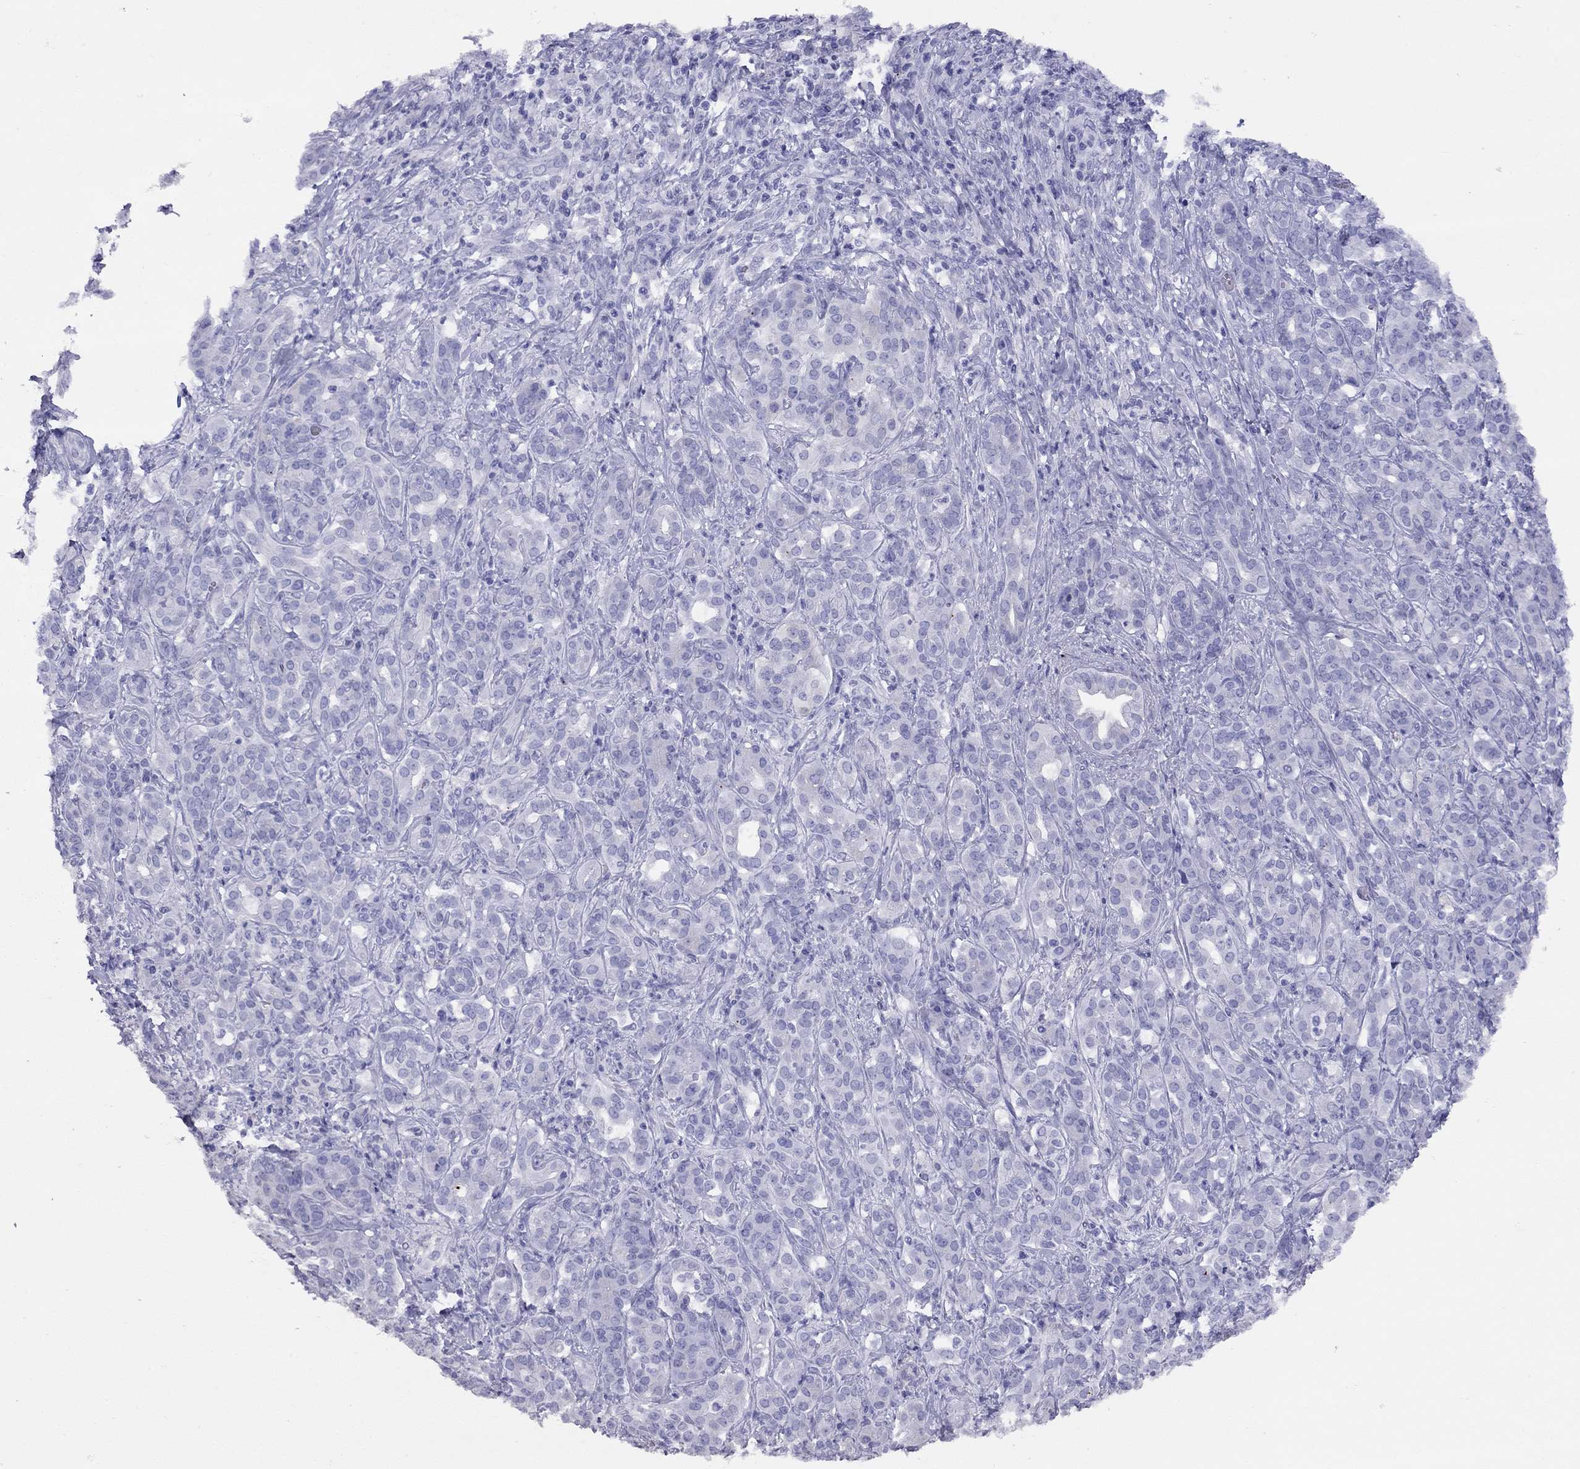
{"staining": {"intensity": "negative", "quantity": "none", "location": "none"}, "tissue": "pancreatic cancer", "cell_type": "Tumor cells", "image_type": "cancer", "snomed": [{"axis": "morphology", "description": "Normal tissue, NOS"}, {"axis": "morphology", "description": "Inflammation, NOS"}, {"axis": "morphology", "description": "Adenocarcinoma, NOS"}, {"axis": "topography", "description": "Pancreas"}], "caption": "This is an immunohistochemistry micrograph of human pancreatic adenocarcinoma. There is no staining in tumor cells.", "gene": "GRIA2", "patient": {"sex": "male", "age": 57}}